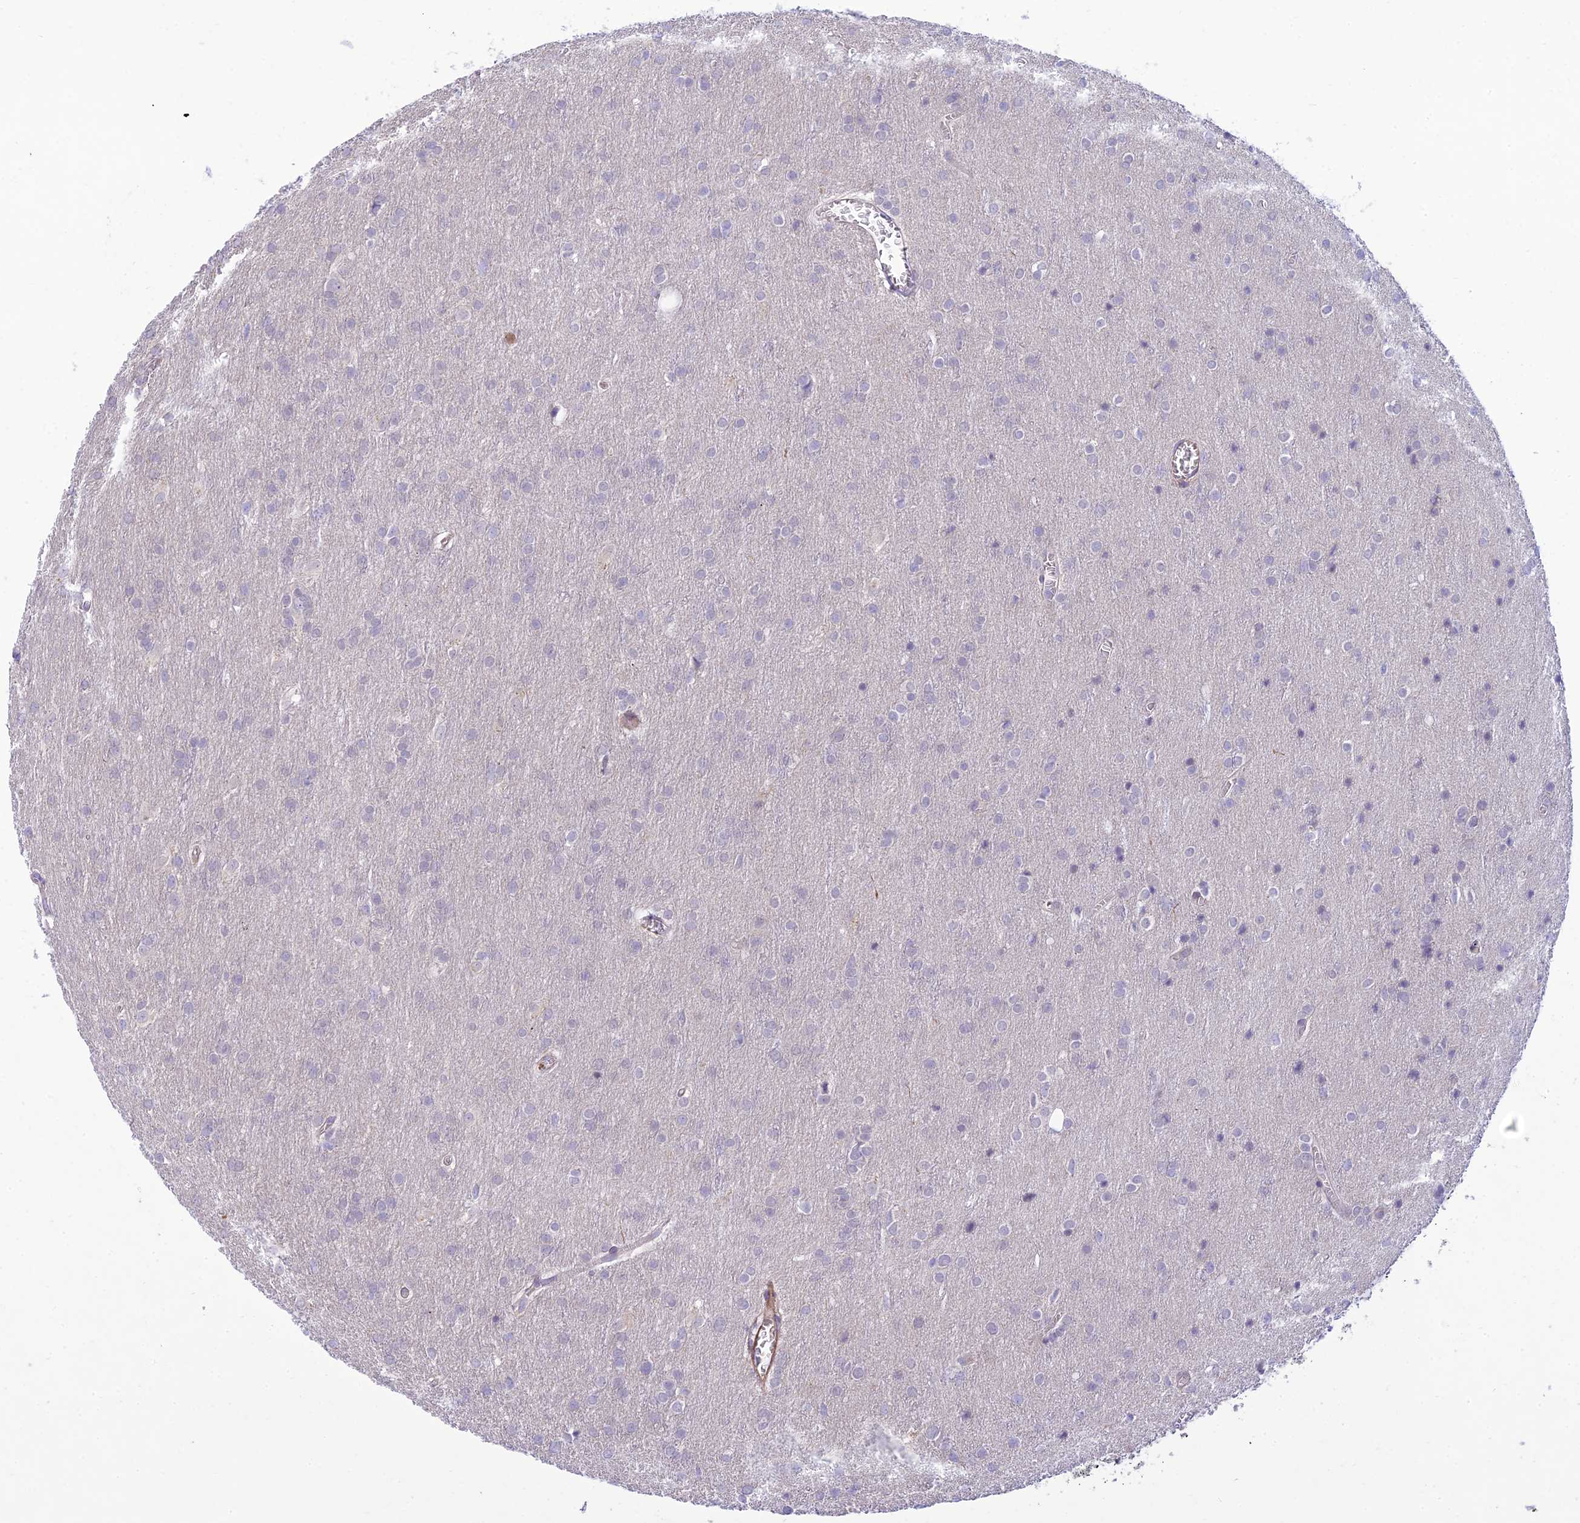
{"staining": {"intensity": "negative", "quantity": "none", "location": "none"}, "tissue": "glioma", "cell_type": "Tumor cells", "image_type": "cancer", "snomed": [{"axis": "morphology", "description": "Glioma, malignant, Low grade"}, {"axis": "topography", "description": "Brain"}], "caption": "A photomicrograph of human glioma is negative for staining in tumor cells.", "gene": "FBXW4", "patient": {"sex": "female", "age": 32}}